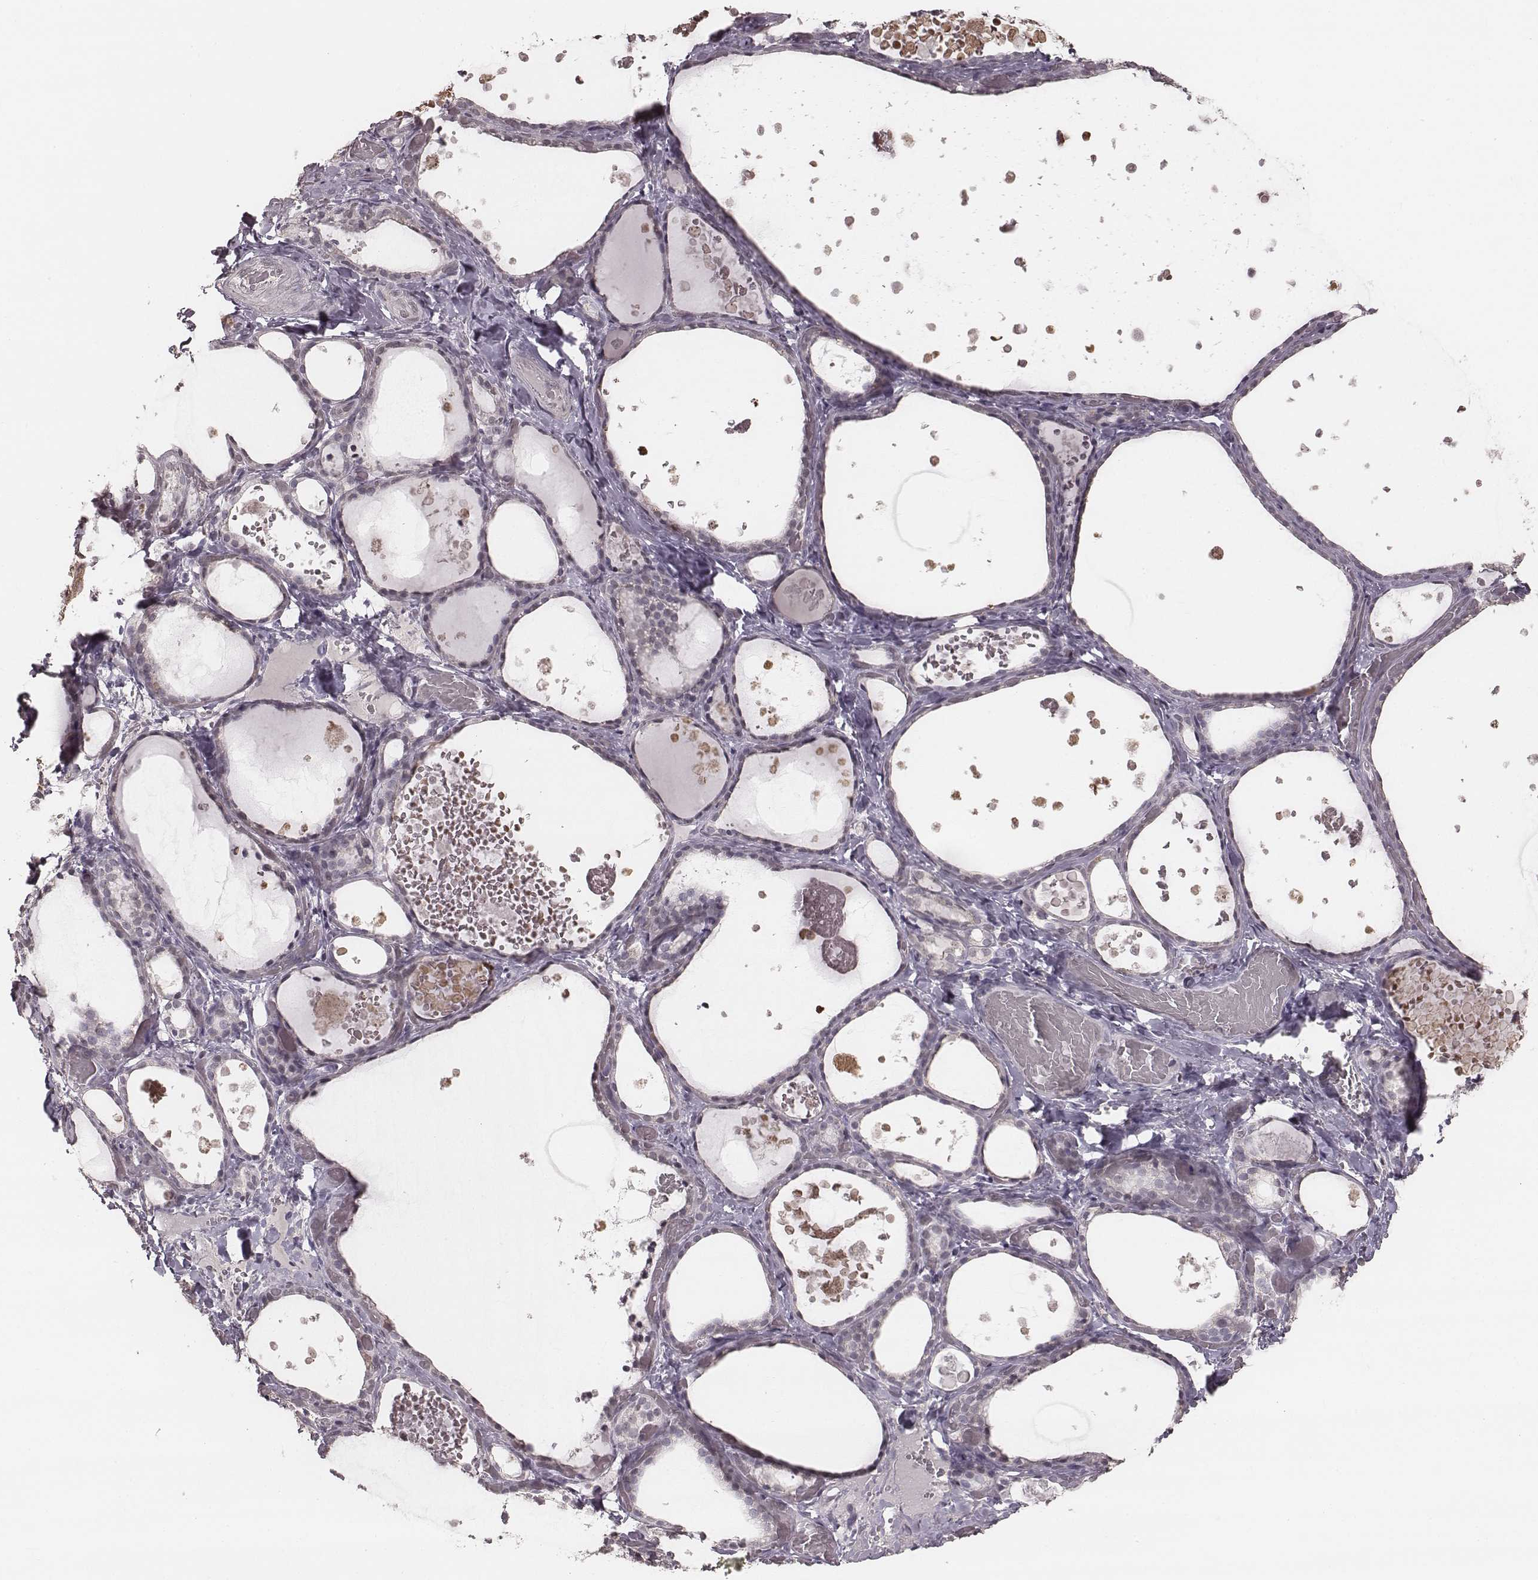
{"staining": {"intensity": "negative", "quantity": "none", "location": "none"}, "tissue": "thyroid gland", "cell_type": "Glandular cells", "image_type": "normal", "snomed": [{"axis": "morphology", "description": "Normal tissue, NOS"}, {"axis": "topography", "description": "Thyroid gland"}], "caption": "Thyroid gland stained for a protein using IHC exhibits no expression glandular cells.", "gene": "SLC7A4", "patient": {"sex": "female", "age": 56}}